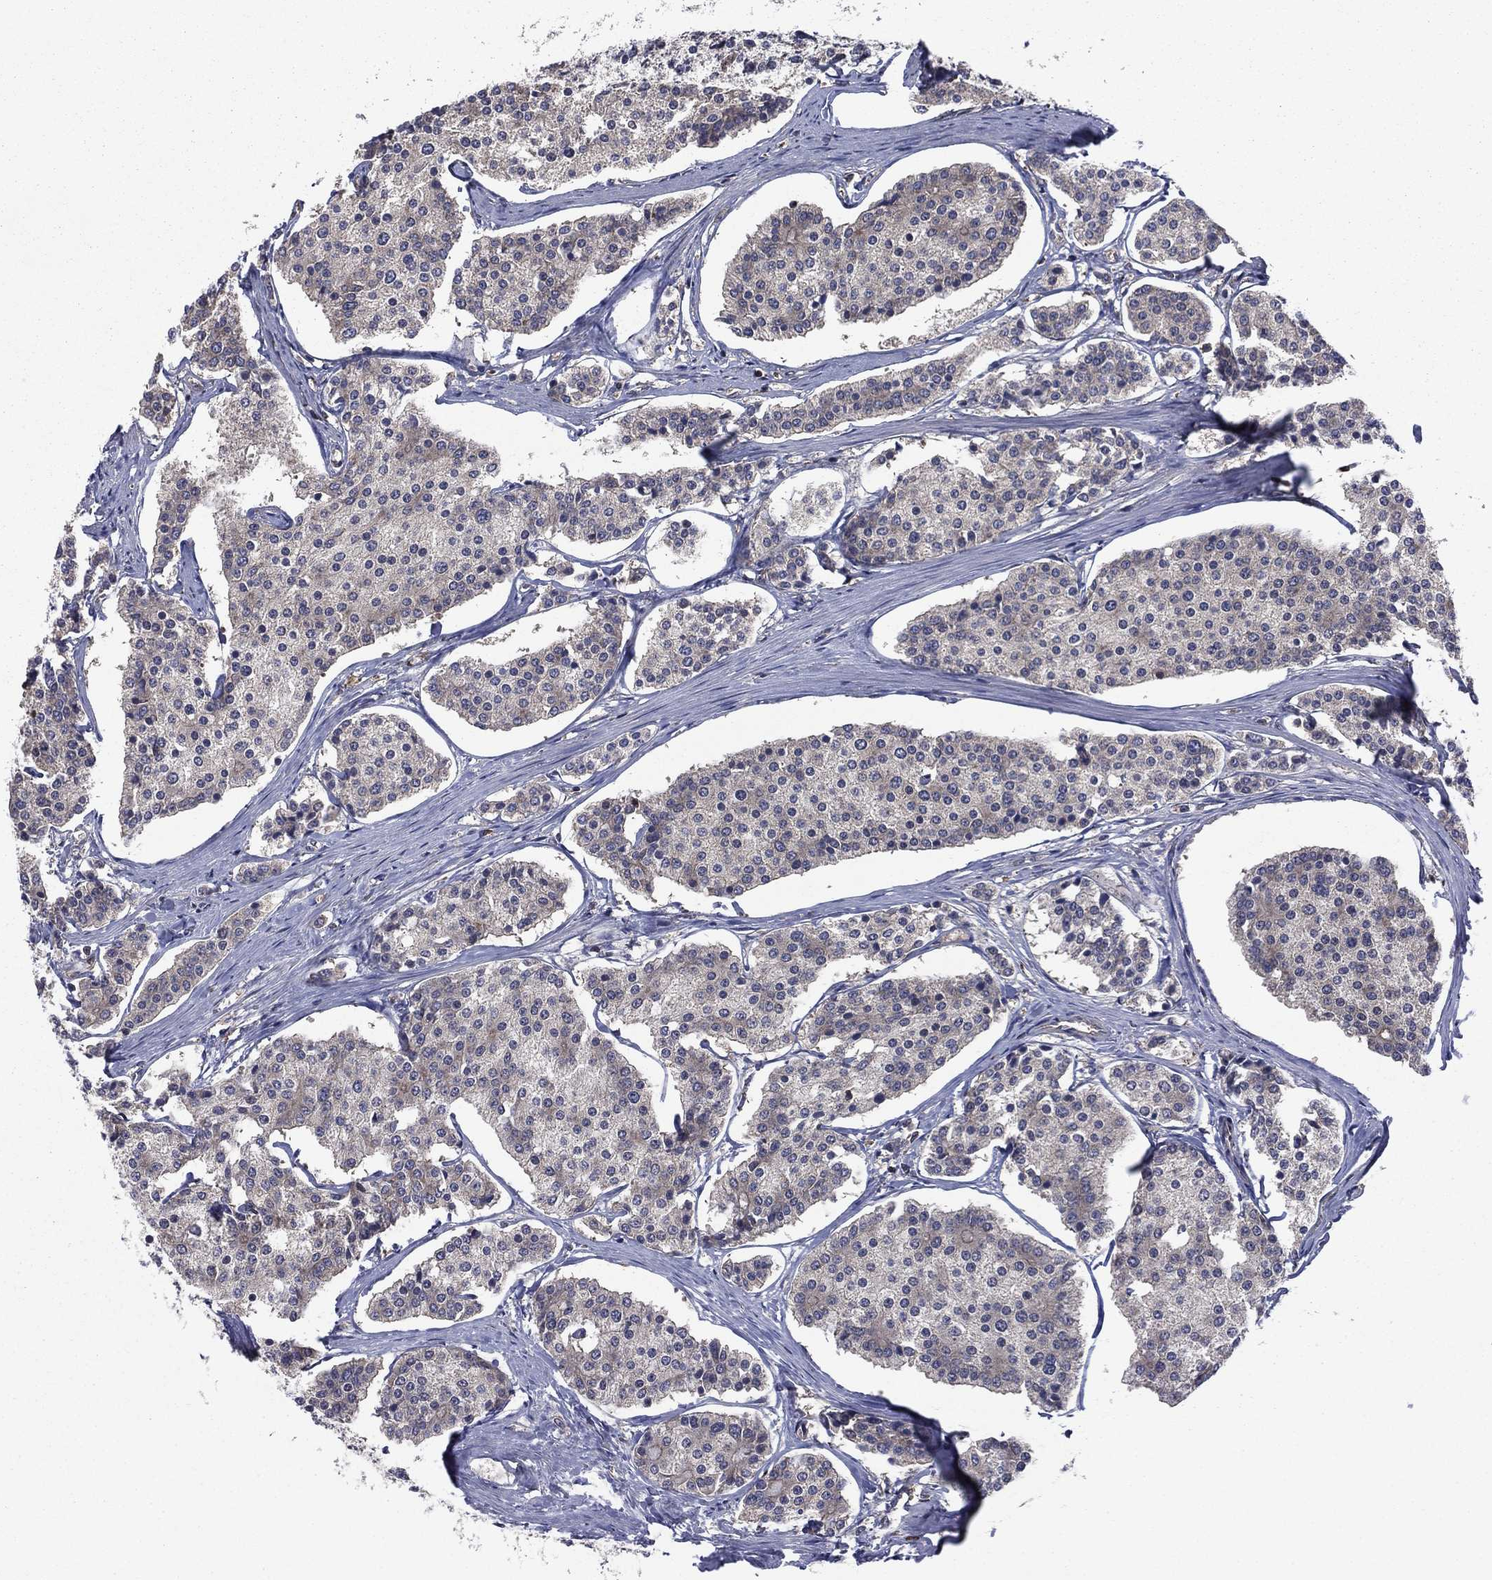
{"staining": {"intensity": "negative", "quantity": "none", "location": "none"}, "tissue": "carcinoid", "cell_type": "Tumor cells", "image_type": "cancer", "snomed": [{"axis": "morphology", "description": "Carcinoid, malignant, NOS"}, {"axis": "topography", "description": "Small intestine"}], "caption": "DAB immunohistochemical staining of malignant carcinoid demonstrates no significant staining in tumor cells.", "gene": "C2orf76", "patient": {"sex": "female", "age": 65}}